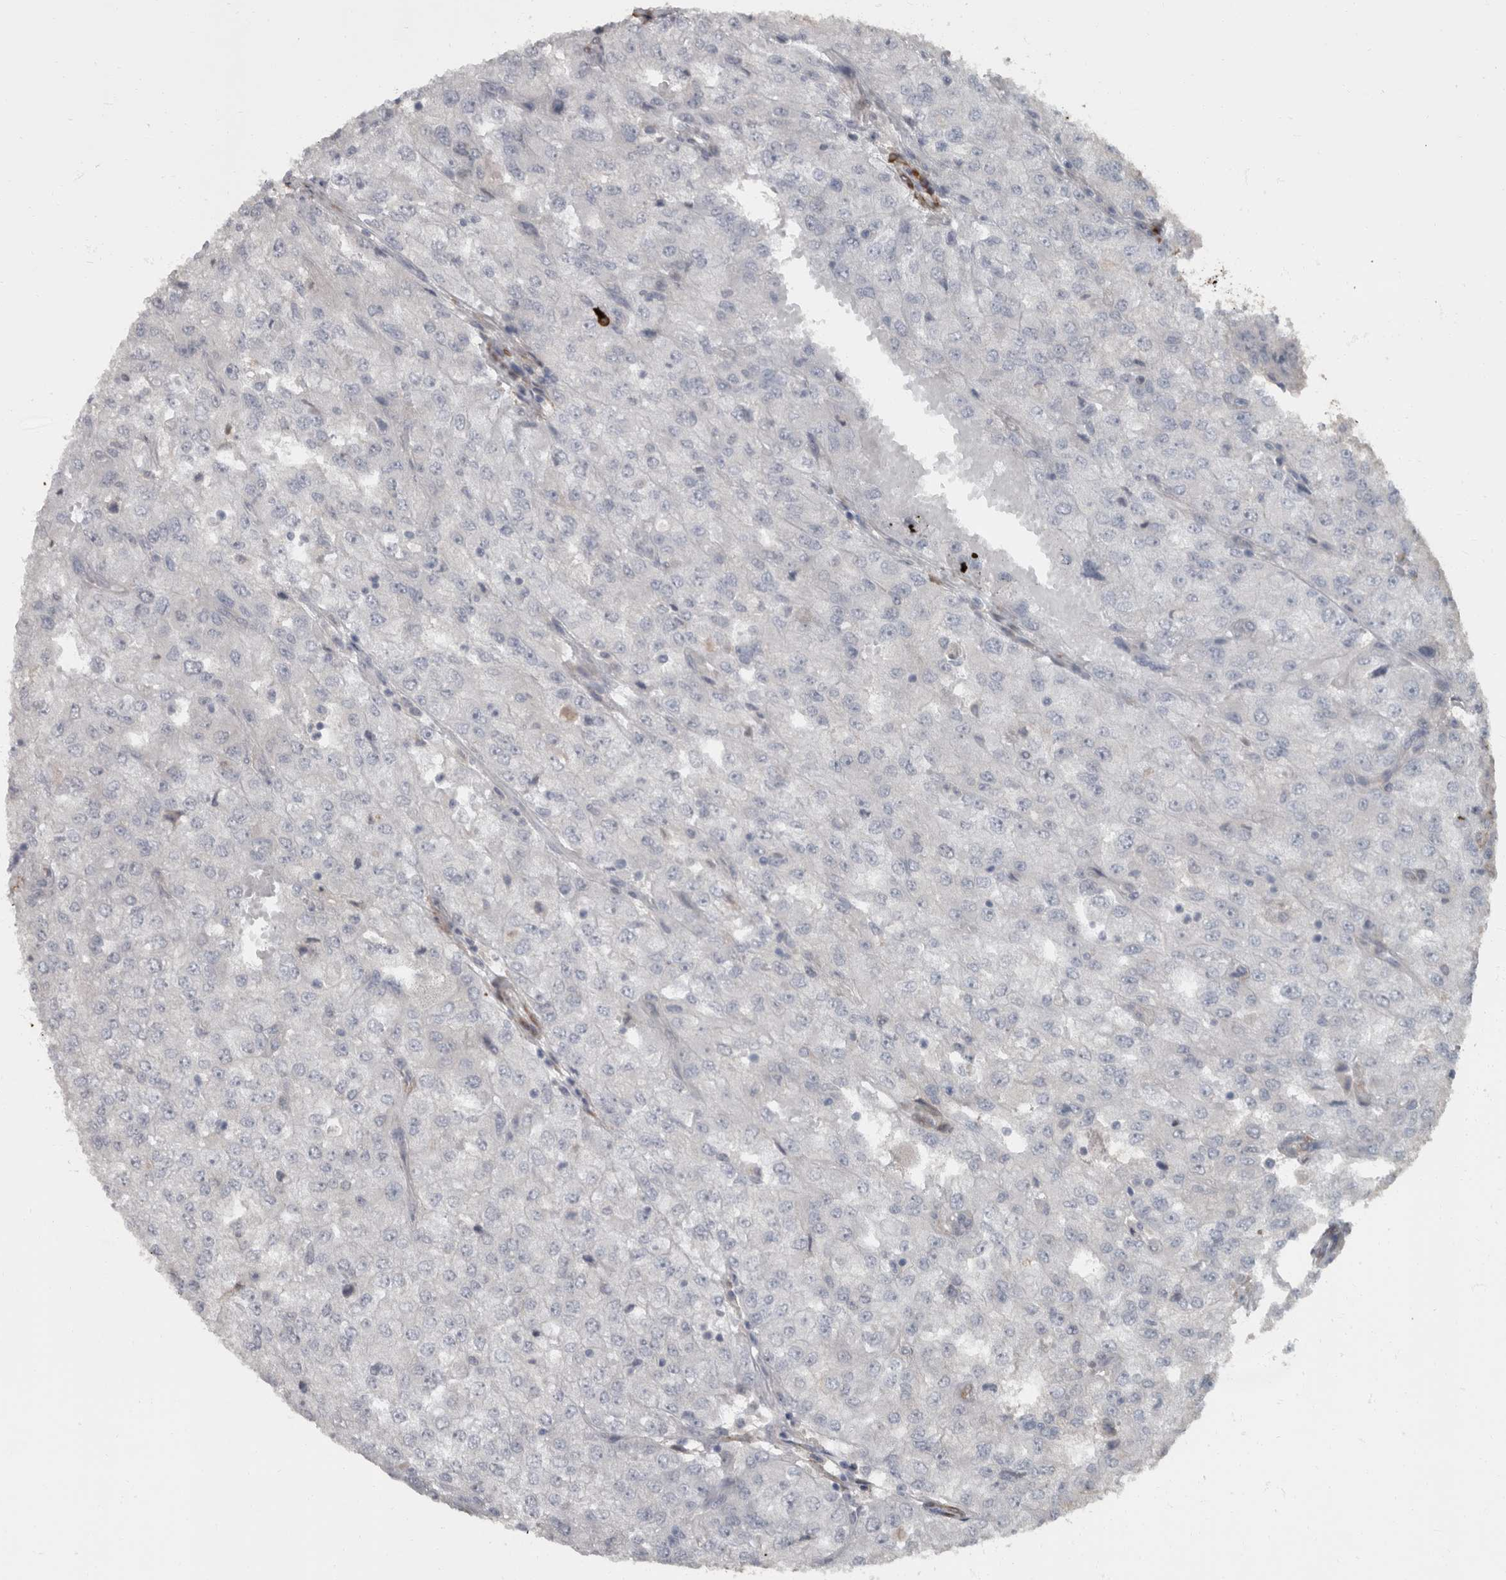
{"staining": {"intensity": "negative", "quantity": "none", "location": "none"}, "tissue": "renal cancer", "cell_type": "Tumor cells", "image_type": "cancer", "snomed": [{"axis": "morphology", "description": "Adenocarcinoma, NOS"}, {"axis": "topography", "description": "Kidney"}], "caption": "An image of human renal cancer (adenocarcinoma) is negative for staining in tumor cells.", "gene": "MASTL", "patient": {"sex": "female", "age": 54}}